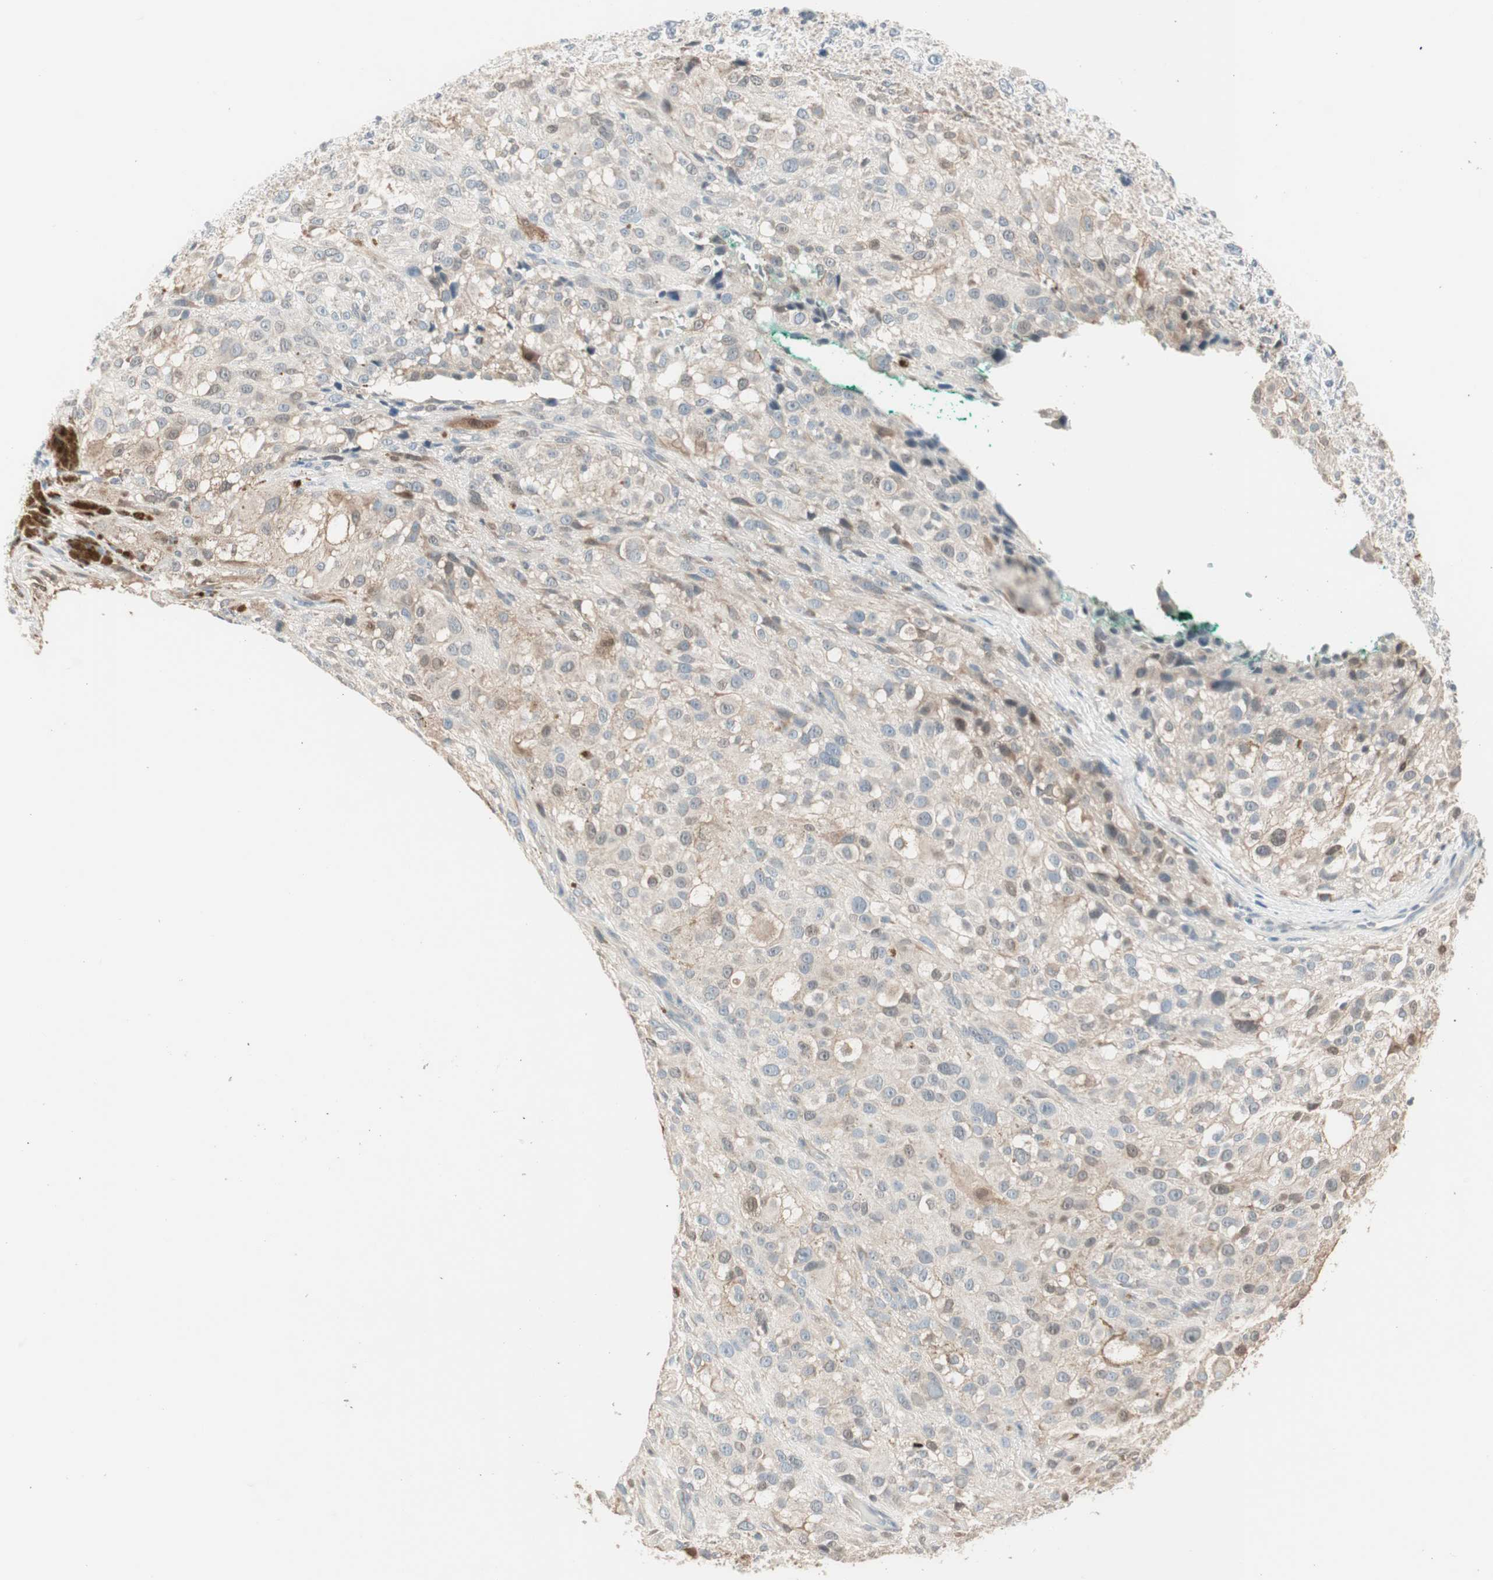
{"staining": {"intensity": "moderate", "quantity": "<25%", "location": "cytoplasmic/membranous"}, "tissue": "melanoma", "cell_type": "Tumor cells", "image_type": "cancer", "snomed": [{"axis": "morphology", "description": "Necrosis, NOS"}, {"axis": "morphology", "description": "Malignant melanoma, NOS"}, {"axis": "topography", "description": "Skin"}], "caption": "Brown immunohistochemical staining in melanoma reveals moderate cytoplasmic/membranous expression in about <25% of tumor cells.", "gene": "PDZK1", "patient": {"sex": "female", "age": 87}}